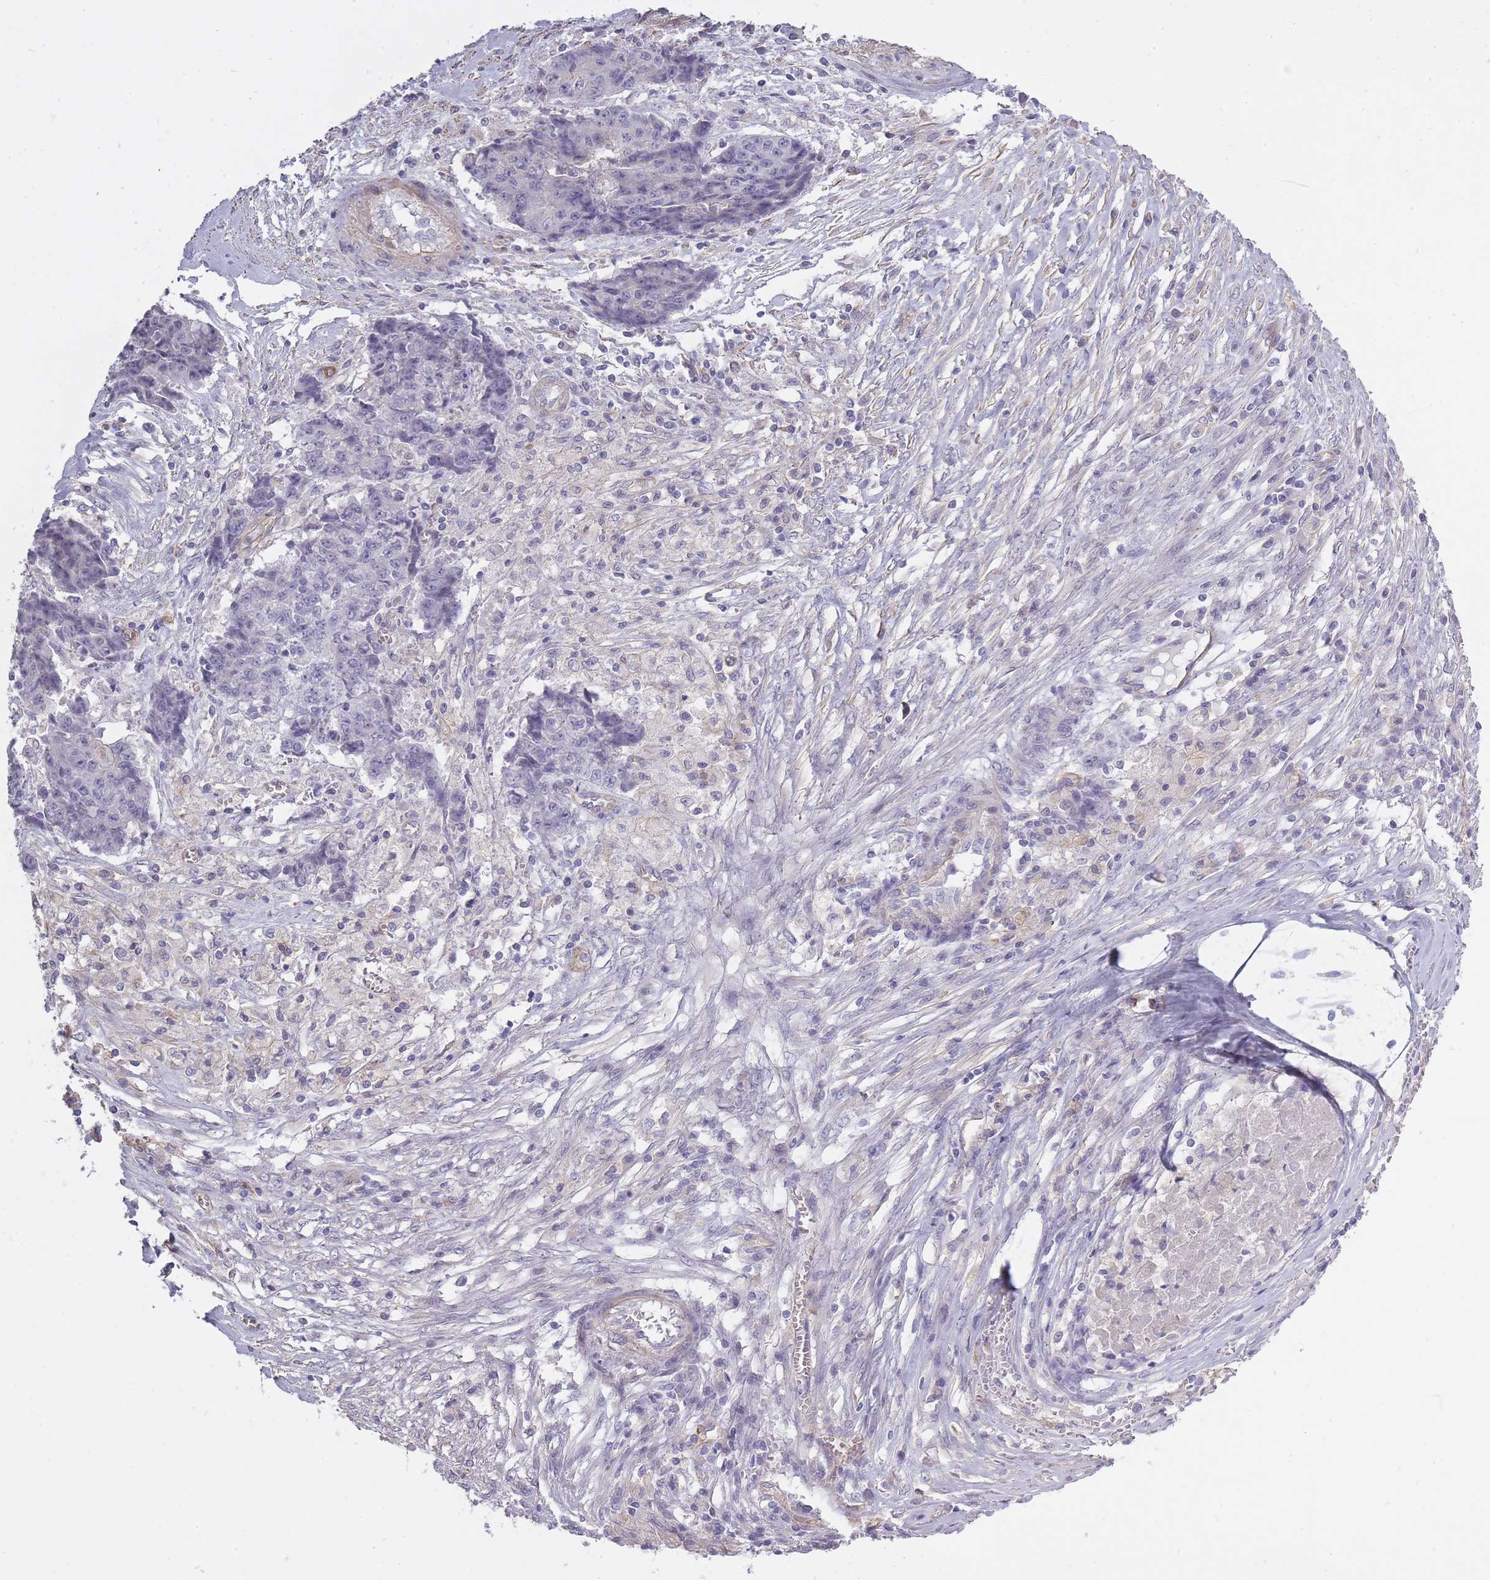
{"staining": {"intensity": "negative", "quantity": "none", "location": "none"}, "tissue": "ovarian cancer", "cell_type": "Tumor cells", "image_type": "cancer", "snomed": [{"axis": "morphology", "description": "Carcinoma, endometroid"}, {"axis": "topography", "description": "Ovary"}], "caption": "Tumor cells are negative for protein expression in human endometroid carcinoma (ovarian).", "gene": "SLC8A2", "patient": {"sex": "female", "age": 42}}